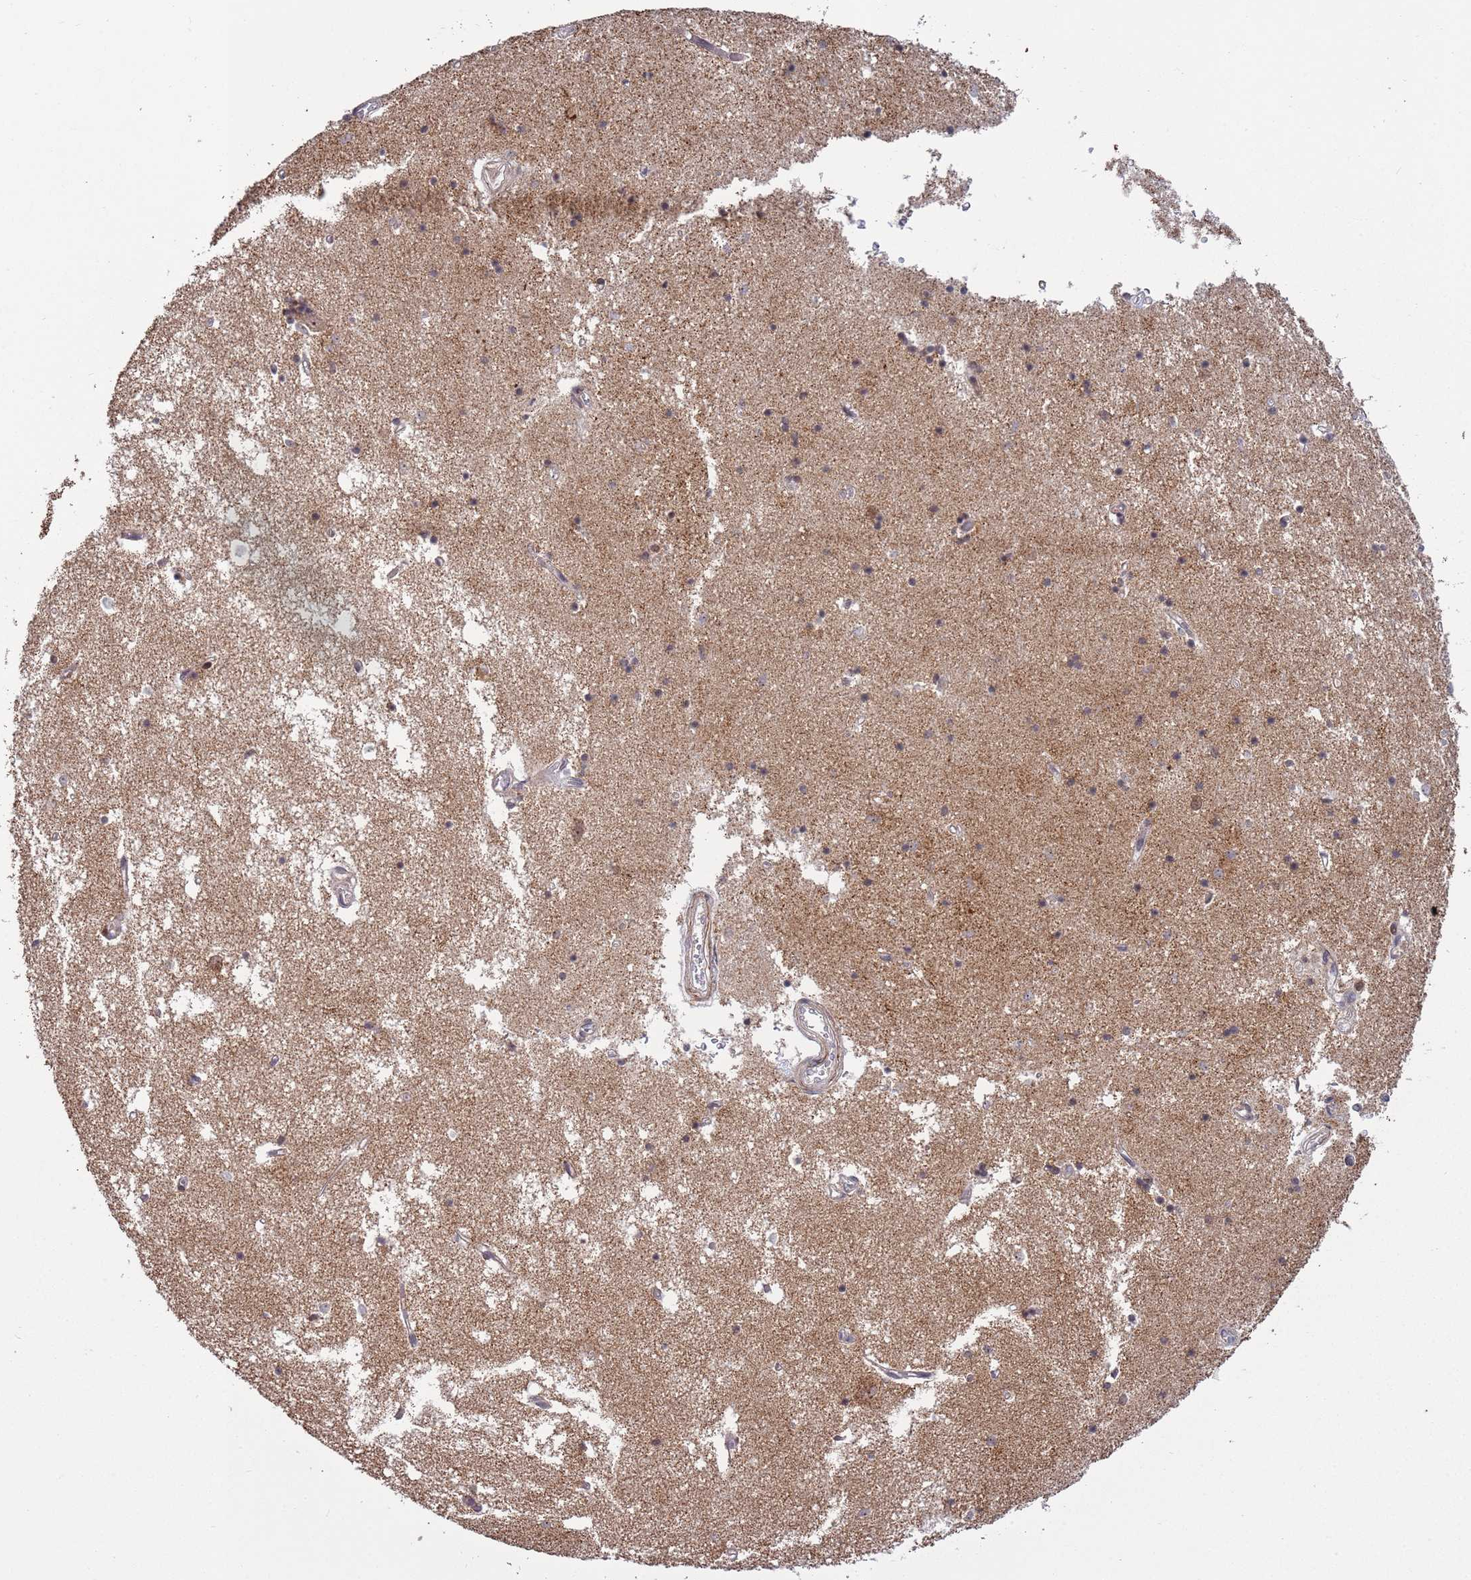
{"staining": {"intensity": "weak", "quantity": "25%-75%", "location": "cytoplasmic/membranous"}, "tissue": "hippocampus", "cell_type": "Glial cells", "image_type": "normal", "snomed": [{"axis": "morphology", "description": "Normal tissue, NOS"}, {"axis": "topography", "description": "Hippocampus"}], "caption": "Hippocampus stained with a brown dye demonstrates weak cytoplasmic/membranous positive expression in approximately 25%-75% of glial cells.", "gene": "RCOR2", "patient": {"sex": "male", "age": 70}}